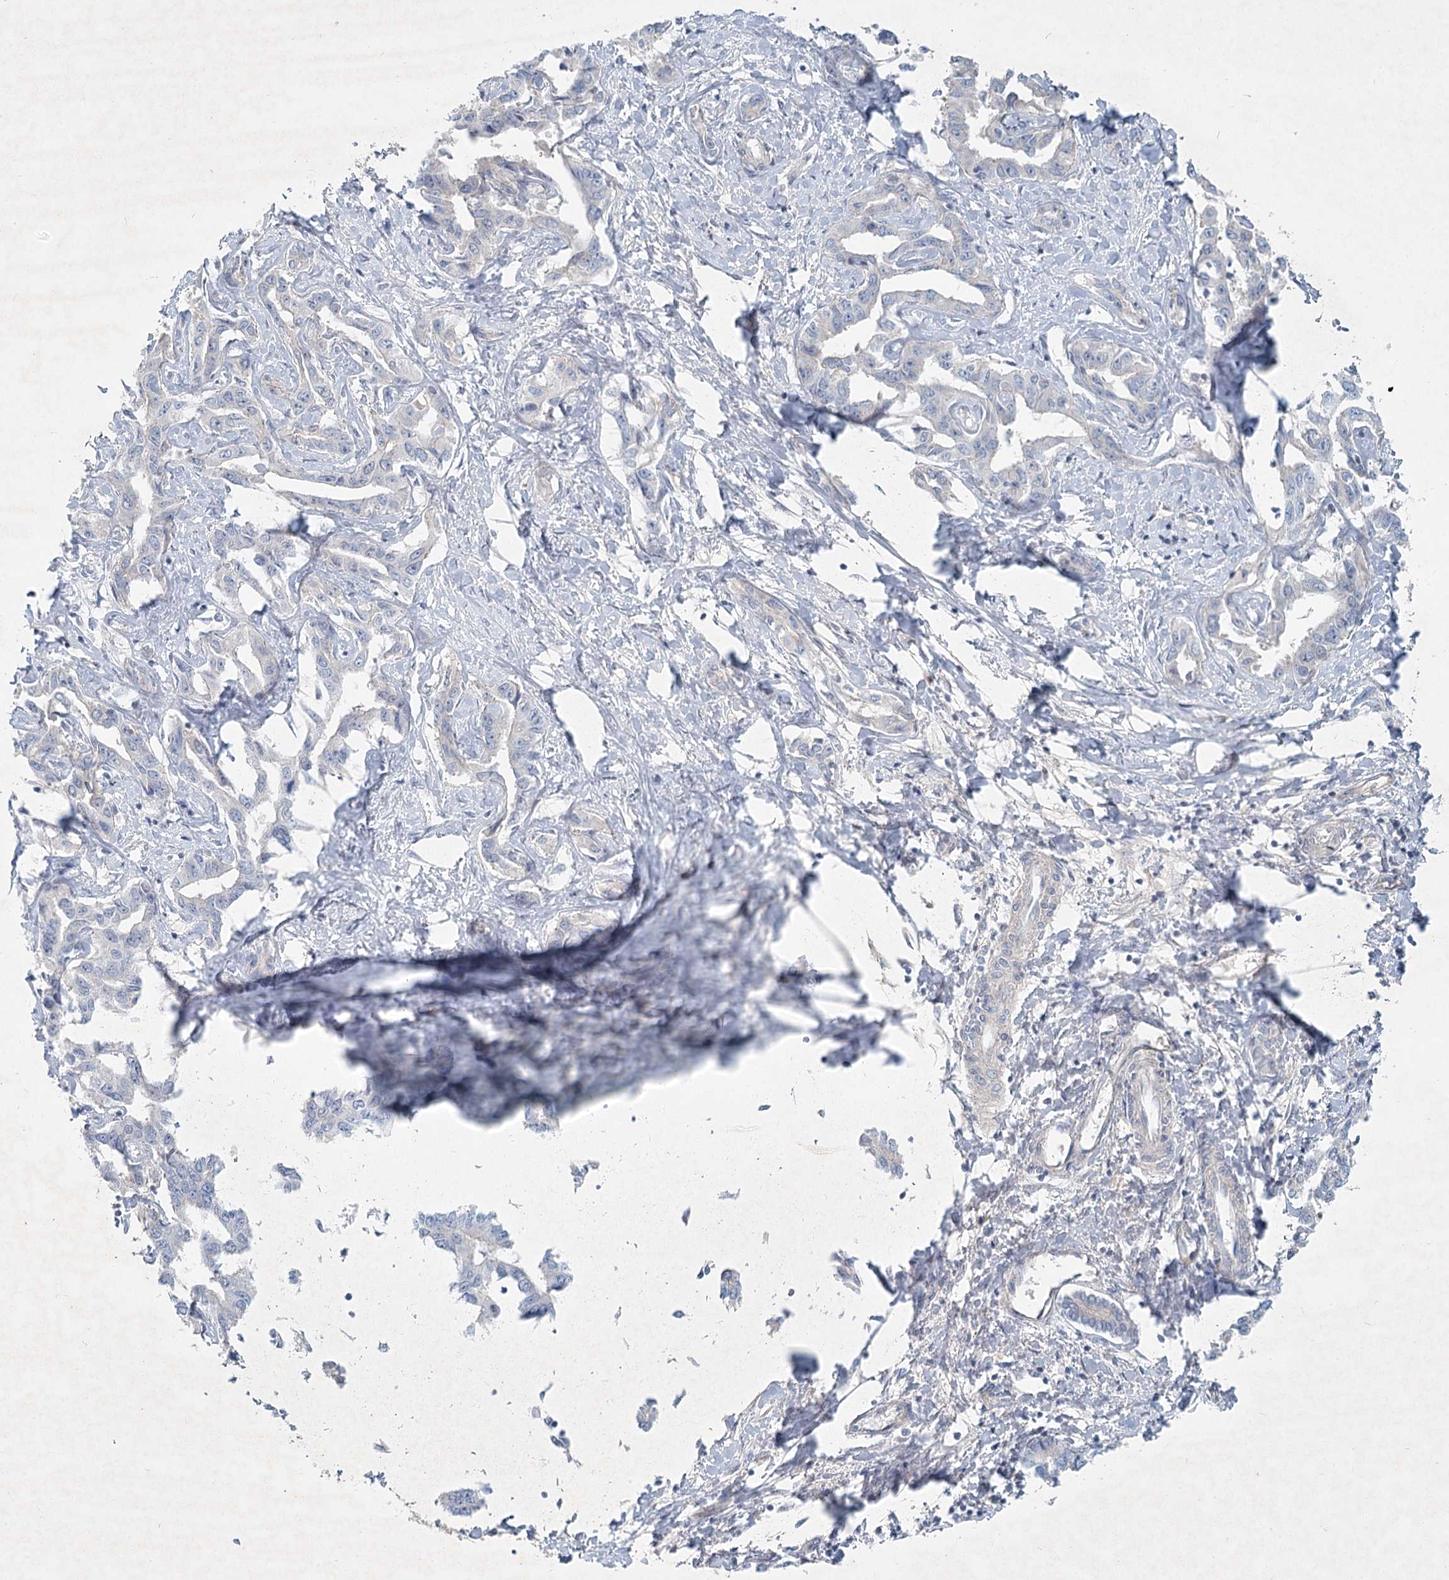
{"staining": {"intensity": "negative", "quantity": "none", "location": "none"}, "tissue": "liver cancer", "cell_type": "Tumor cells", "image_type": "cancer", "snomed": [{"axis": "morphology", "description": "Cholangiocarcinoma"}, {"axis": "topography", "description": "Liver"}], "caption": "The immunohistochemistry image has no significant staining in tumor cells of liver cancer (cholangiocarcinoma) tissue. The staining is performed using DAB brown chromogen with nuclei counter-stained in using hematoxylin.", "gene": "DNMBP", "patient": {"sex": "male", "age": 59}}